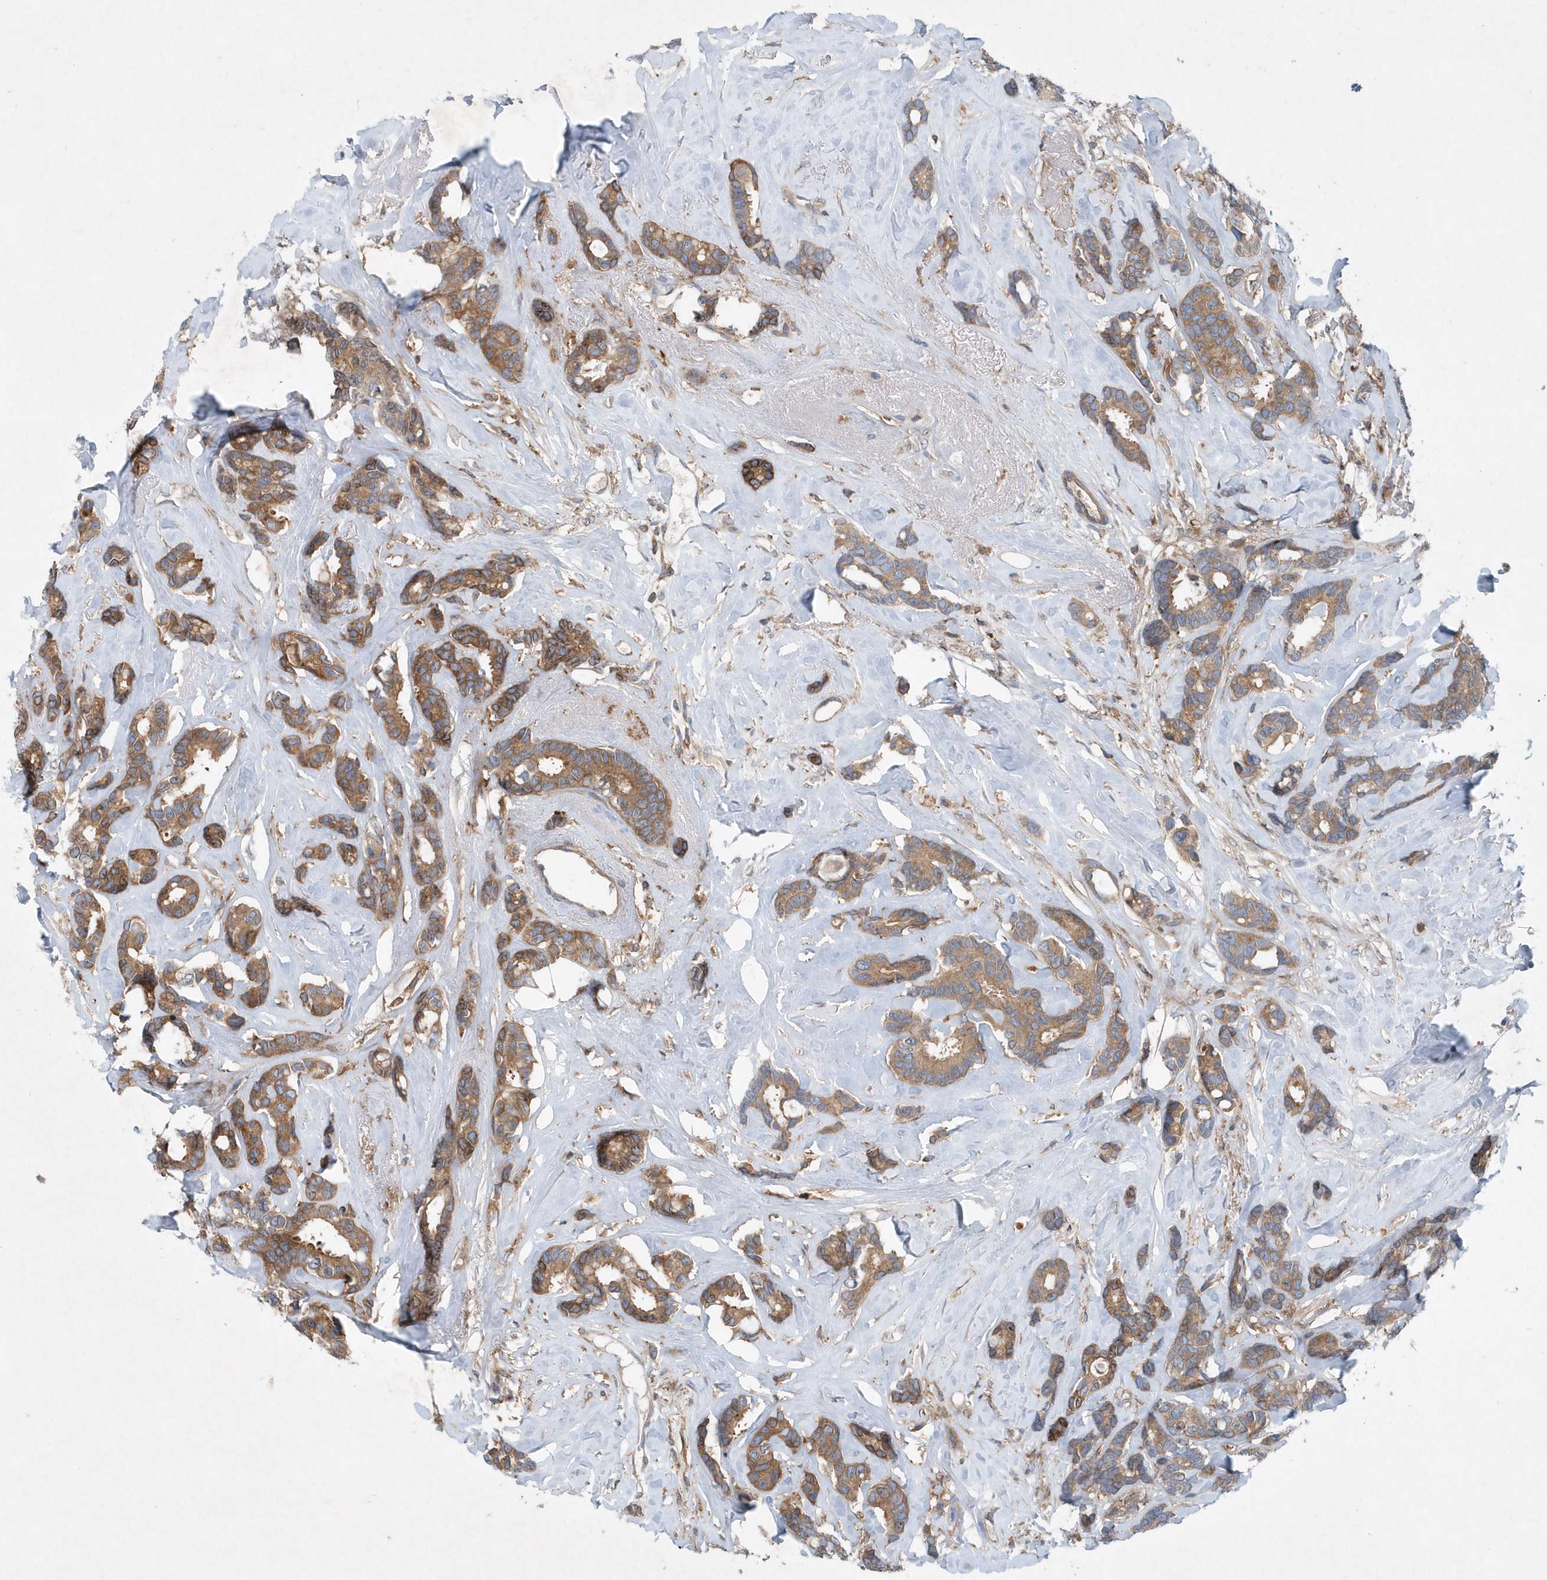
{"staining": {"intensity": "moderate", "quantity": ">75%", "location": "cytoplasmic/membranous"}, "tissue": "breast cancer", "cell_type": "Tumor cells", "image_type": "cancer", "snomed": [{"axis": "morphology", "description": "Duct carcinoma"}, {"axis": "topography", "description": "Breast"}], "caption": "This is a photomicrograph of IHC staining of breast intraductal carcinoma, which shows moderate positivity in the cytoplasmic/membranous of tumor cells.", "gene": "P2RY10", "patient": {"sex": "female", "age": 87}}